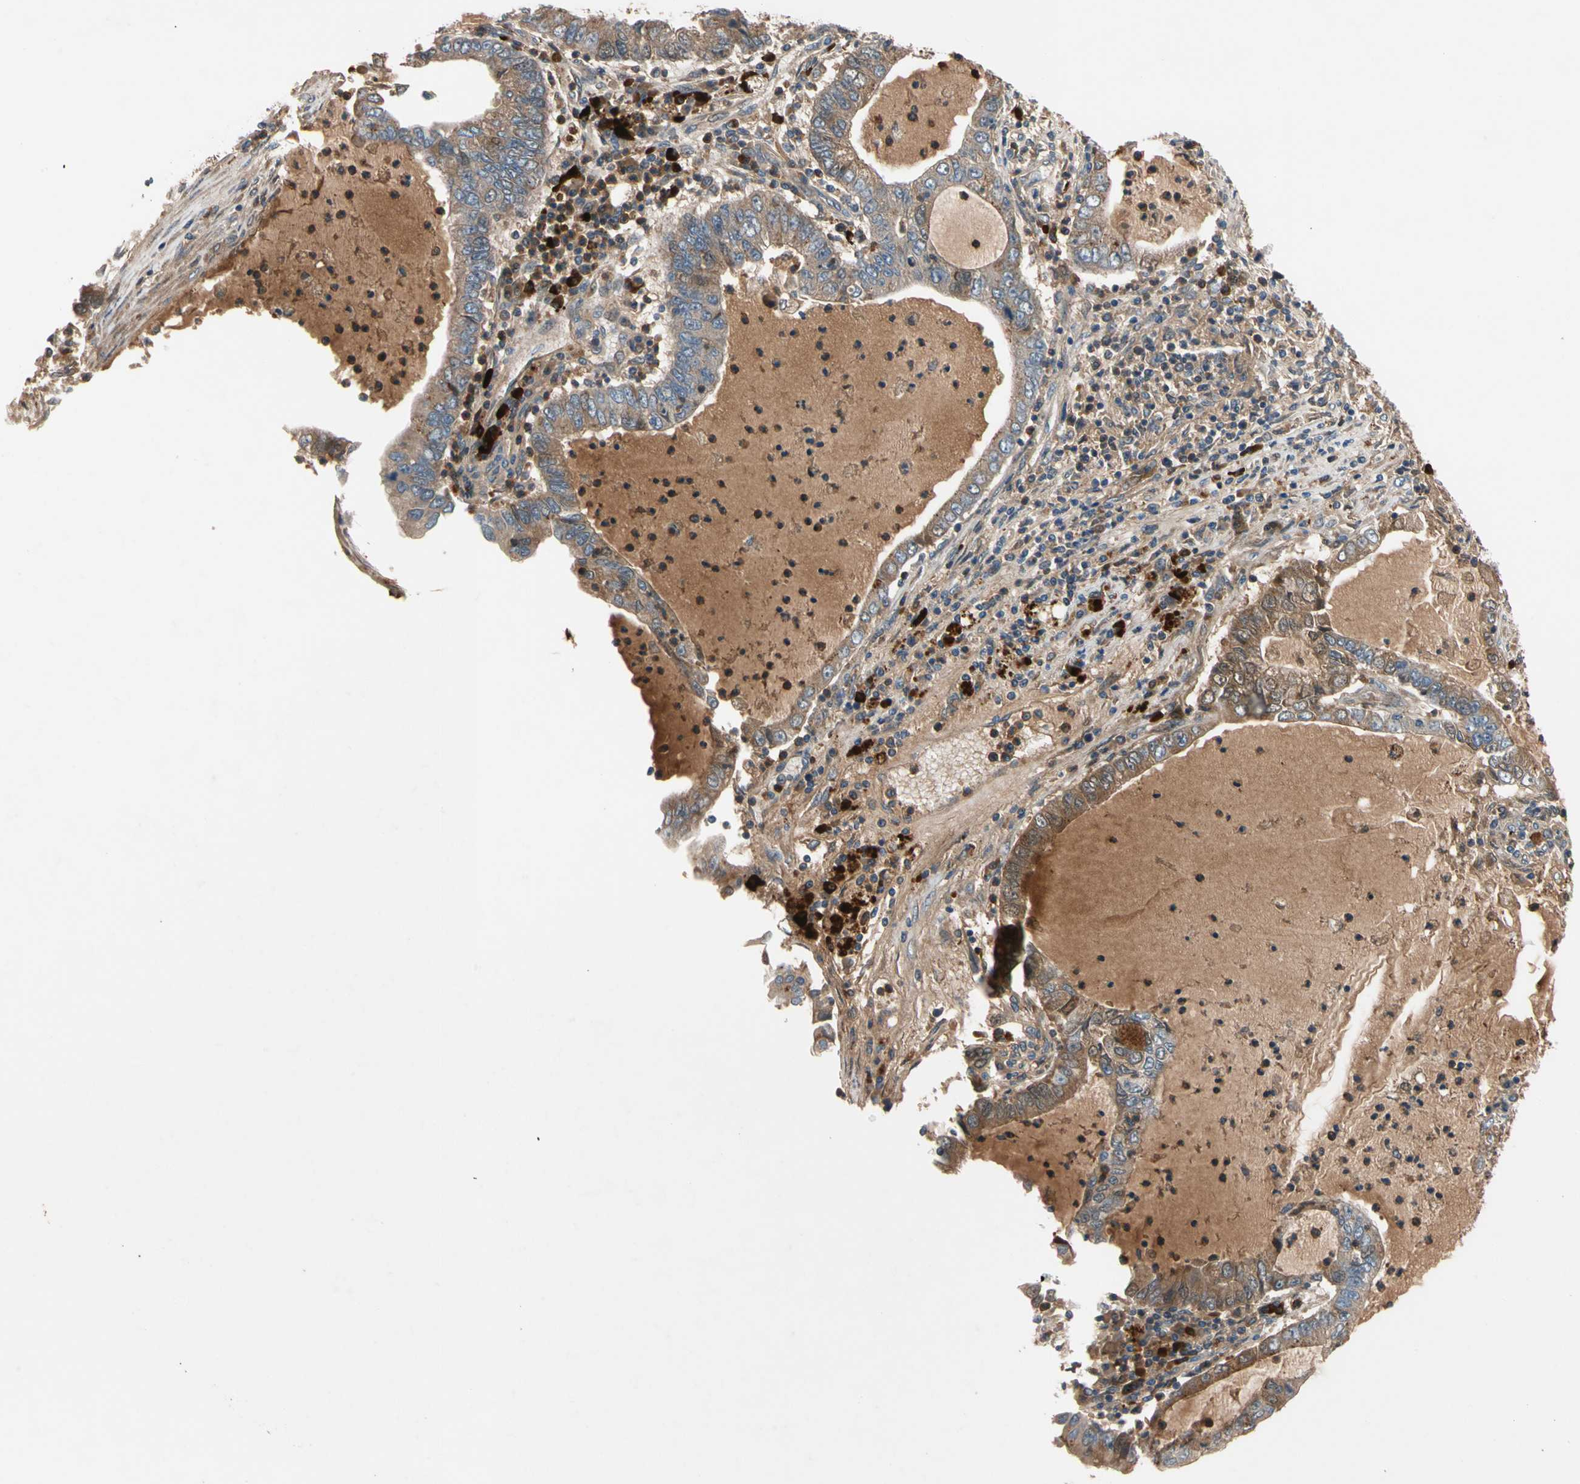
{"staining": {"intensity": "moderate", "quantity": ">75%", "location": "cytoplasmic/membranous"}, "tissue": "lung cancer", "cell_type": "Tumor cells", "image_type": "cancer", "snomed": [{"axis": "morphology", "description": "Adenocarcinoma, NOS"}, {"axis": "topography", "description": "Lung"}], "caption": "This is an image of immunohistochemistry (IHC) staining of adenocarcinoma (lung), which shows moderate expression in the cytoplasmic/membranous of tumor cells.", "gene": "FGD6", "patient": {"sex": "female", "age": 51}}